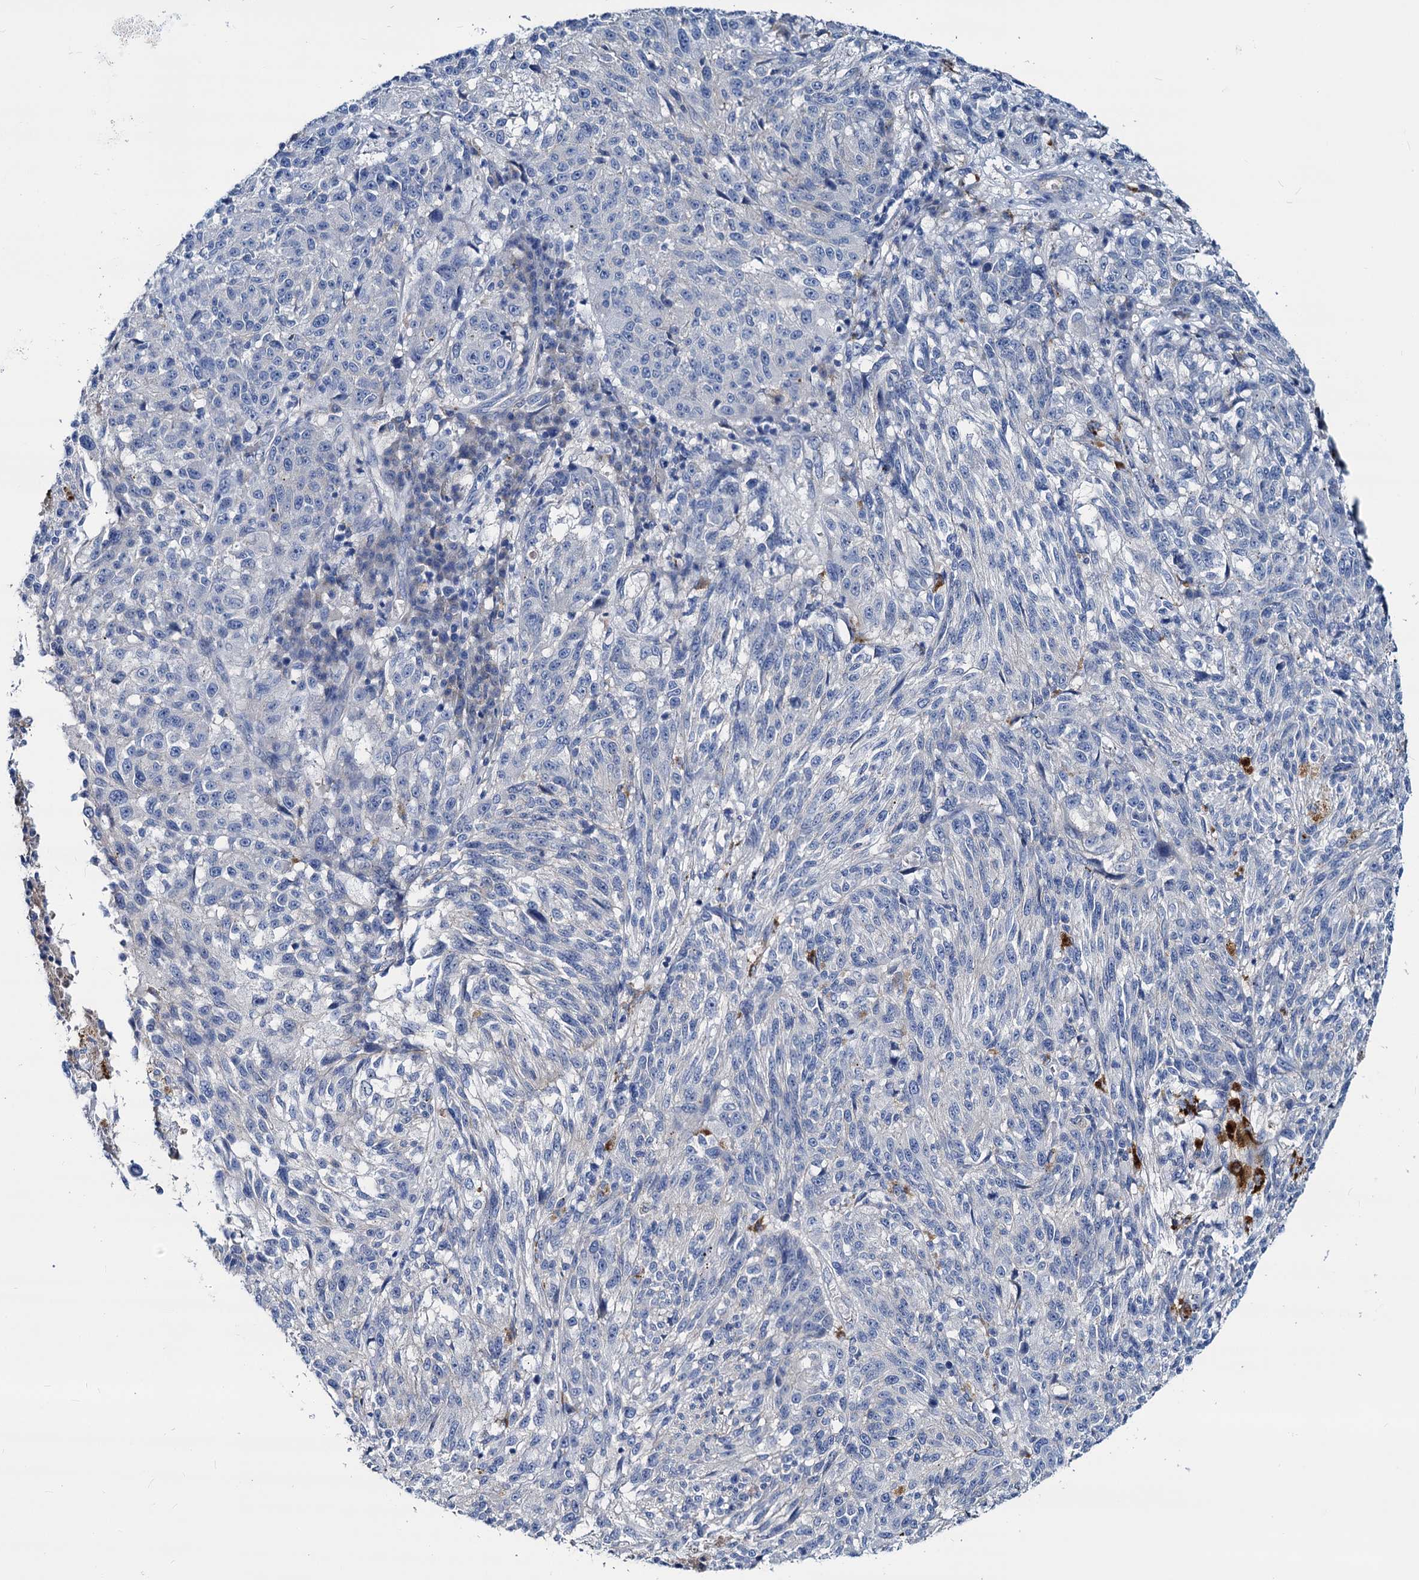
{"staining": {"intensity": "negative", "quantity": "none", "location": "none"}, "tissue": "melanoma", "cell_type": "Tumor cells", "image_type": "cancer", "snomed": [{"axis": "morphology", "description": "Malignant melanoma, NOS"}, {"axis": "topography", "description": "Skin"}], "caption": "Immunohistochemistry image of human malignant melanoma stained for a protein (brown), which displays no expression in tumor cells.", "gene": "DYDC2", "patient": {"sex": "male", "age": 53}}